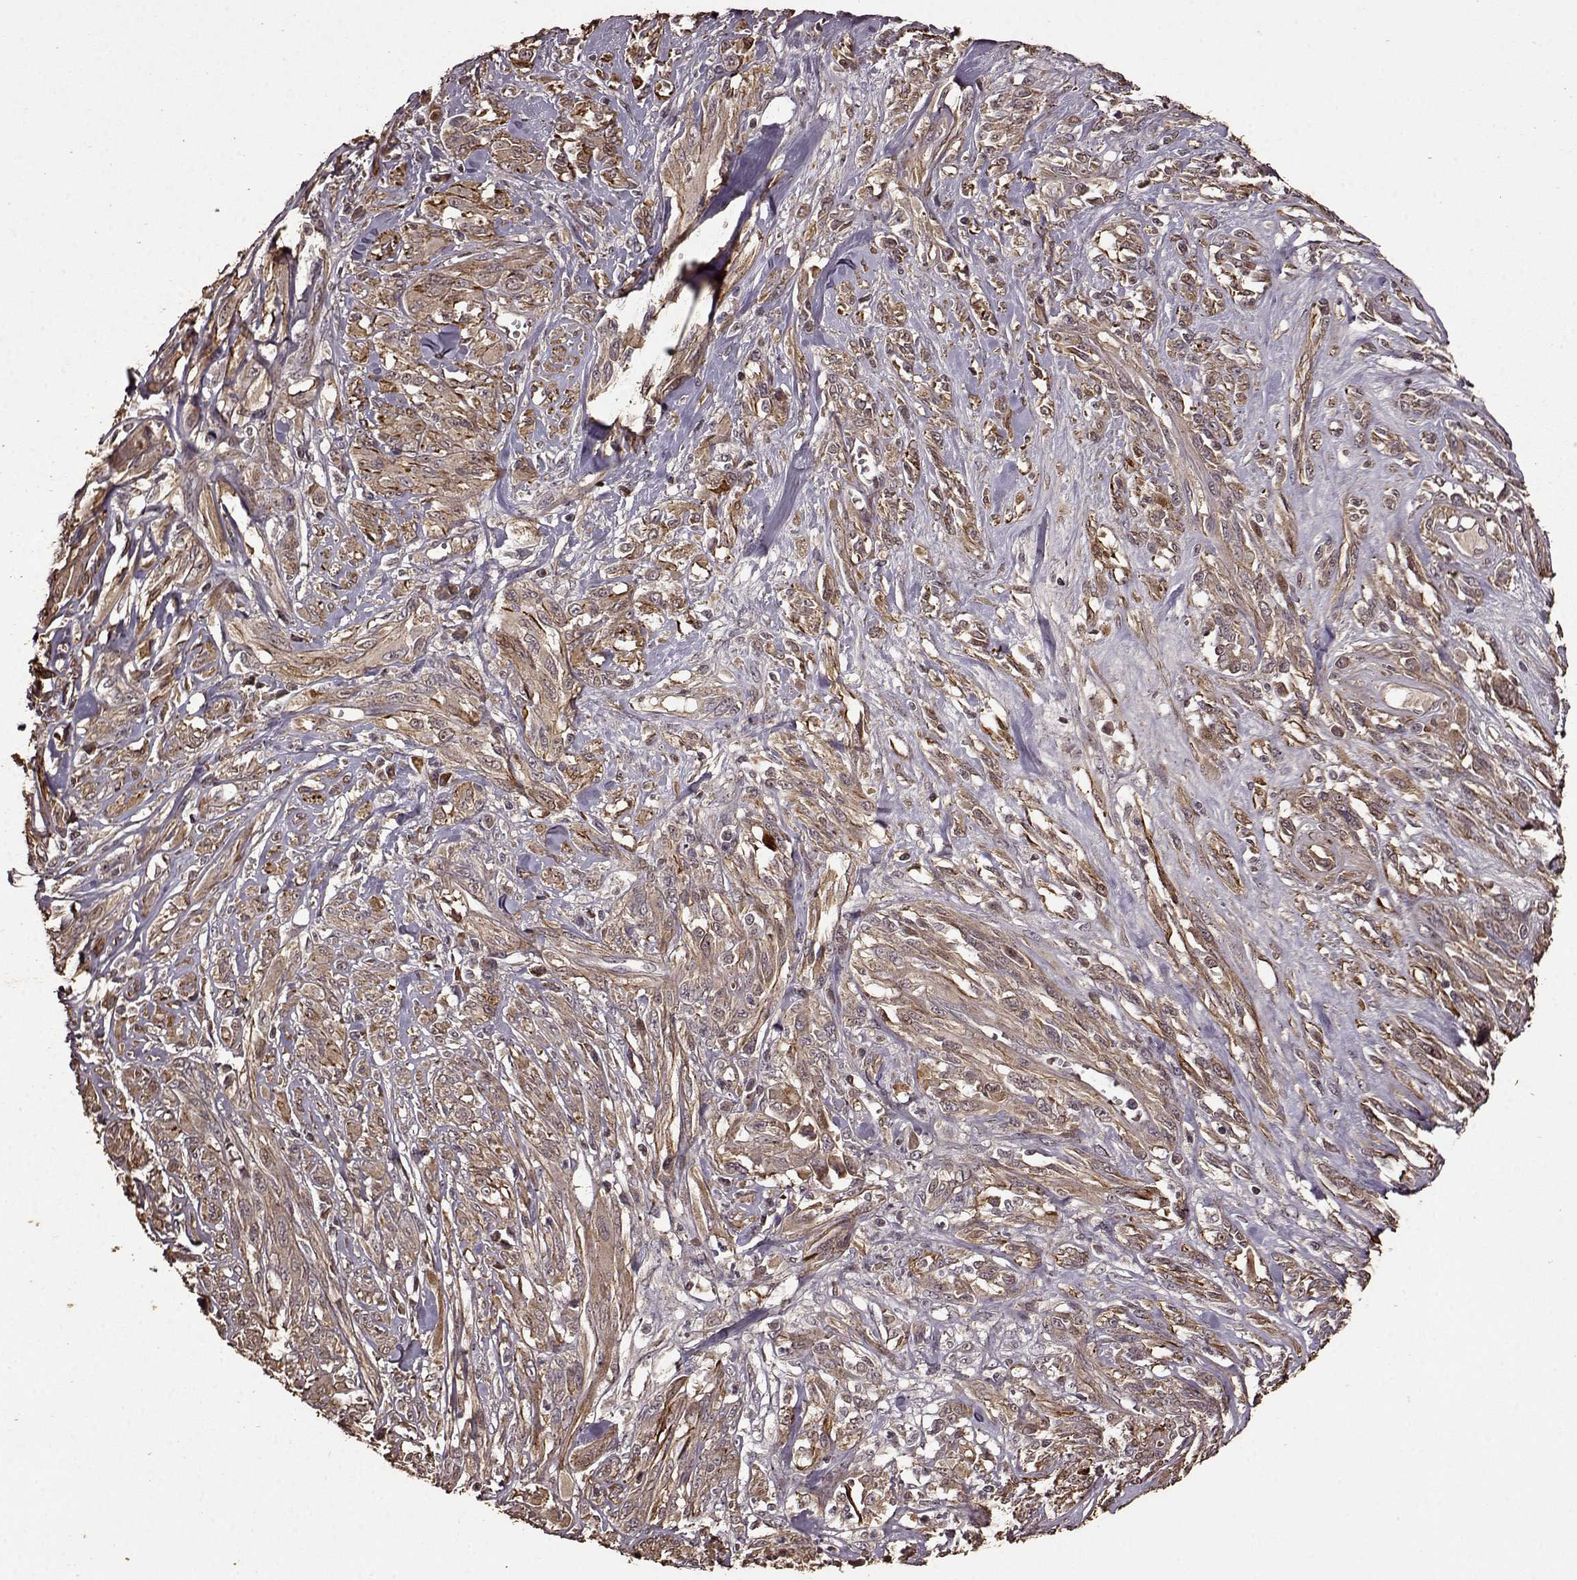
{"staining": {"intensity": "weak", "quantity": ">75%", "location": "cytoplasmic/membranous"}, "tissue": "melanoma", "cell_type": "Tumor cells", "image_type": "cancer", "snomed": [{"axis": "morphology", "description": "Malignant melanoma, NOS"}, {"axis": "topography", "description": "Skin"}], "caption": "Immunohistochemical staining of human melanoma demonstrates low levels of weak cytoplasmic/membranous protein staining in about >75% of tumor cells.", "gene": "FBXW11", "patient": {"sex": "female", "age": 91}}